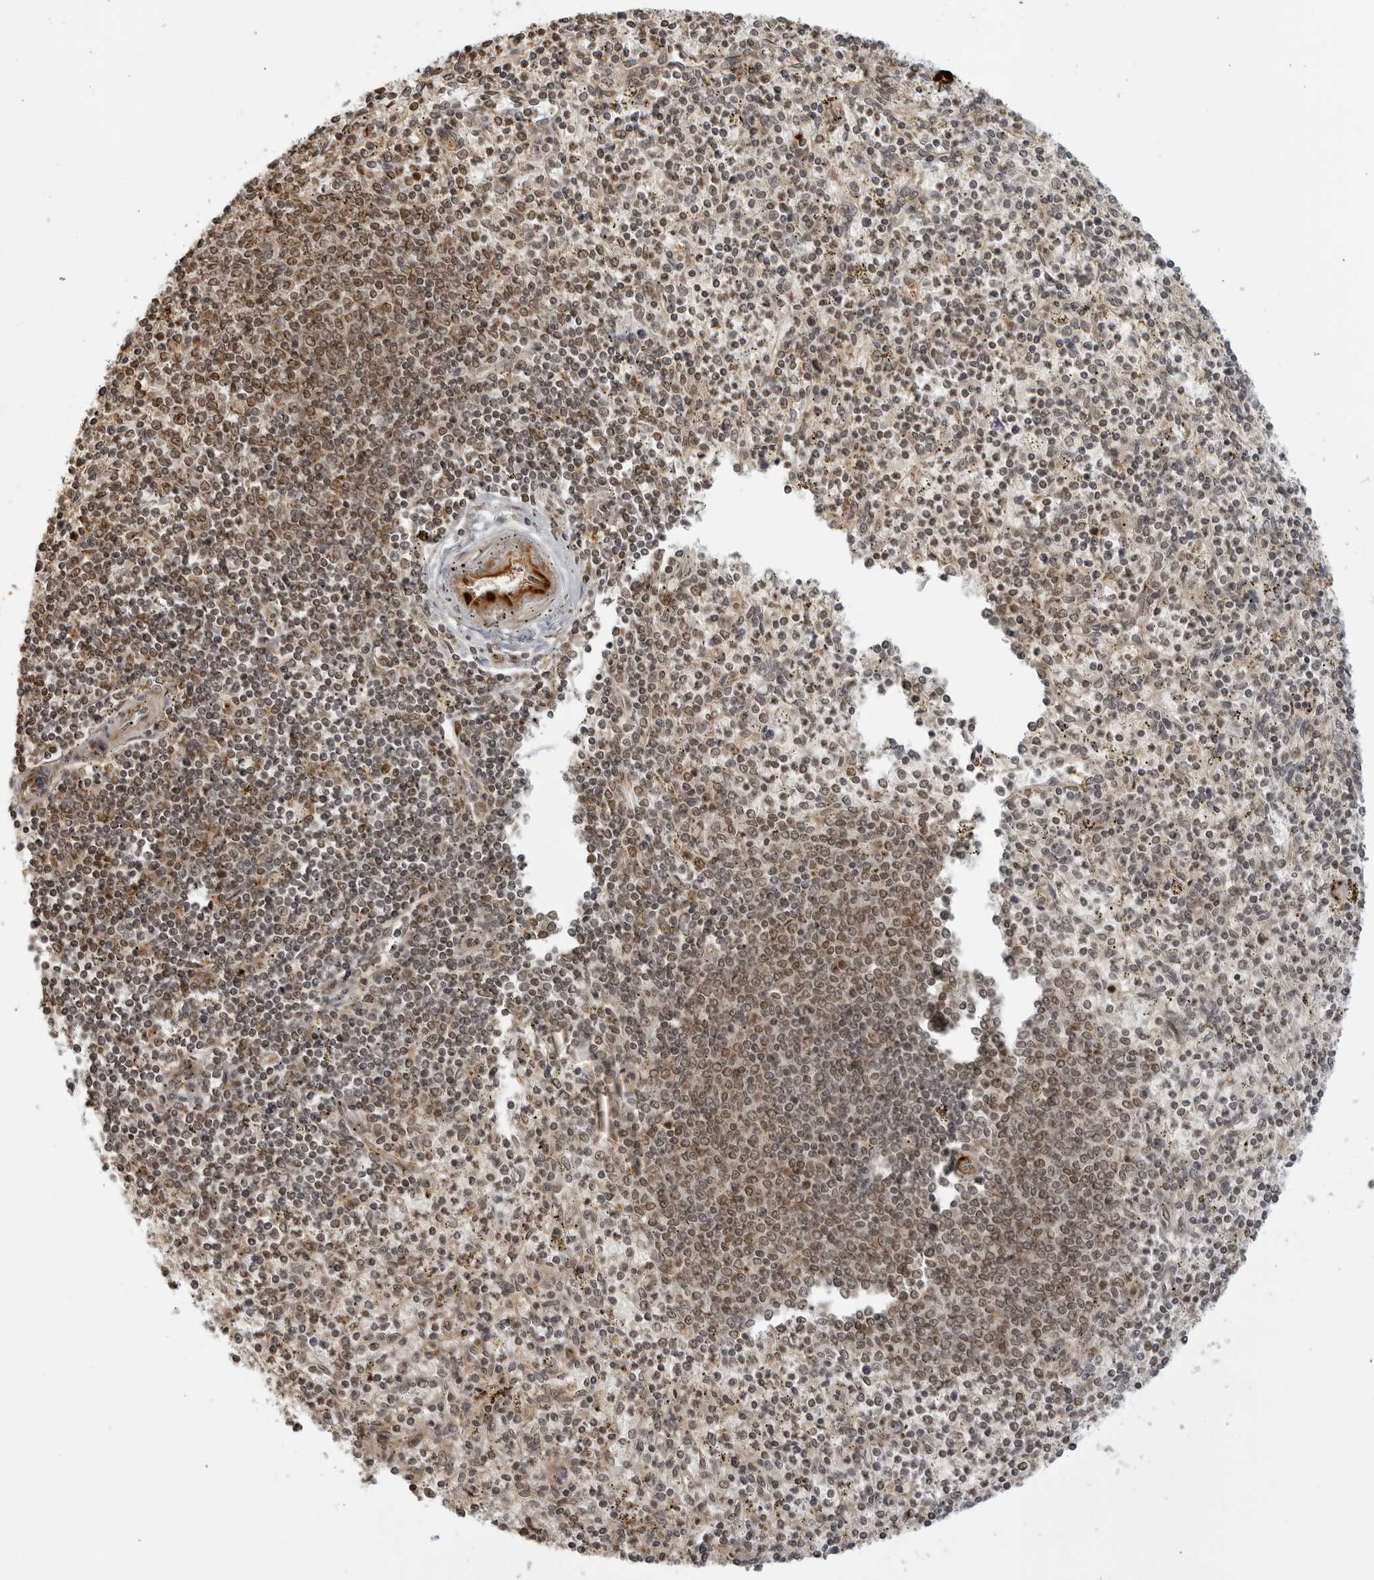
{"staining": {"intensity": "weak", "quantity": "25%-75%", "location": "nuclear"}, "tissue": "spleen", "cell_type": "Cells in red pulp", "image_type": "normal", "snomed": [{"axis": "morphology", "description": "Normal tissue, NOS"}, {"axis": "topography", "description": "Spleen"}], "caption": "Spleen was stained to show a protein in brown. There is low levels of weak nuclear staining in approximately 25%-75% of cells in red pulp. The staining was performed using DAB to visualize the protein expression in brown, while the nuclei were stained in blue with hematoxylin (Magnification: 20x).", "gene": "TCF21", "patient": {"sex": "male", "age": 72}}